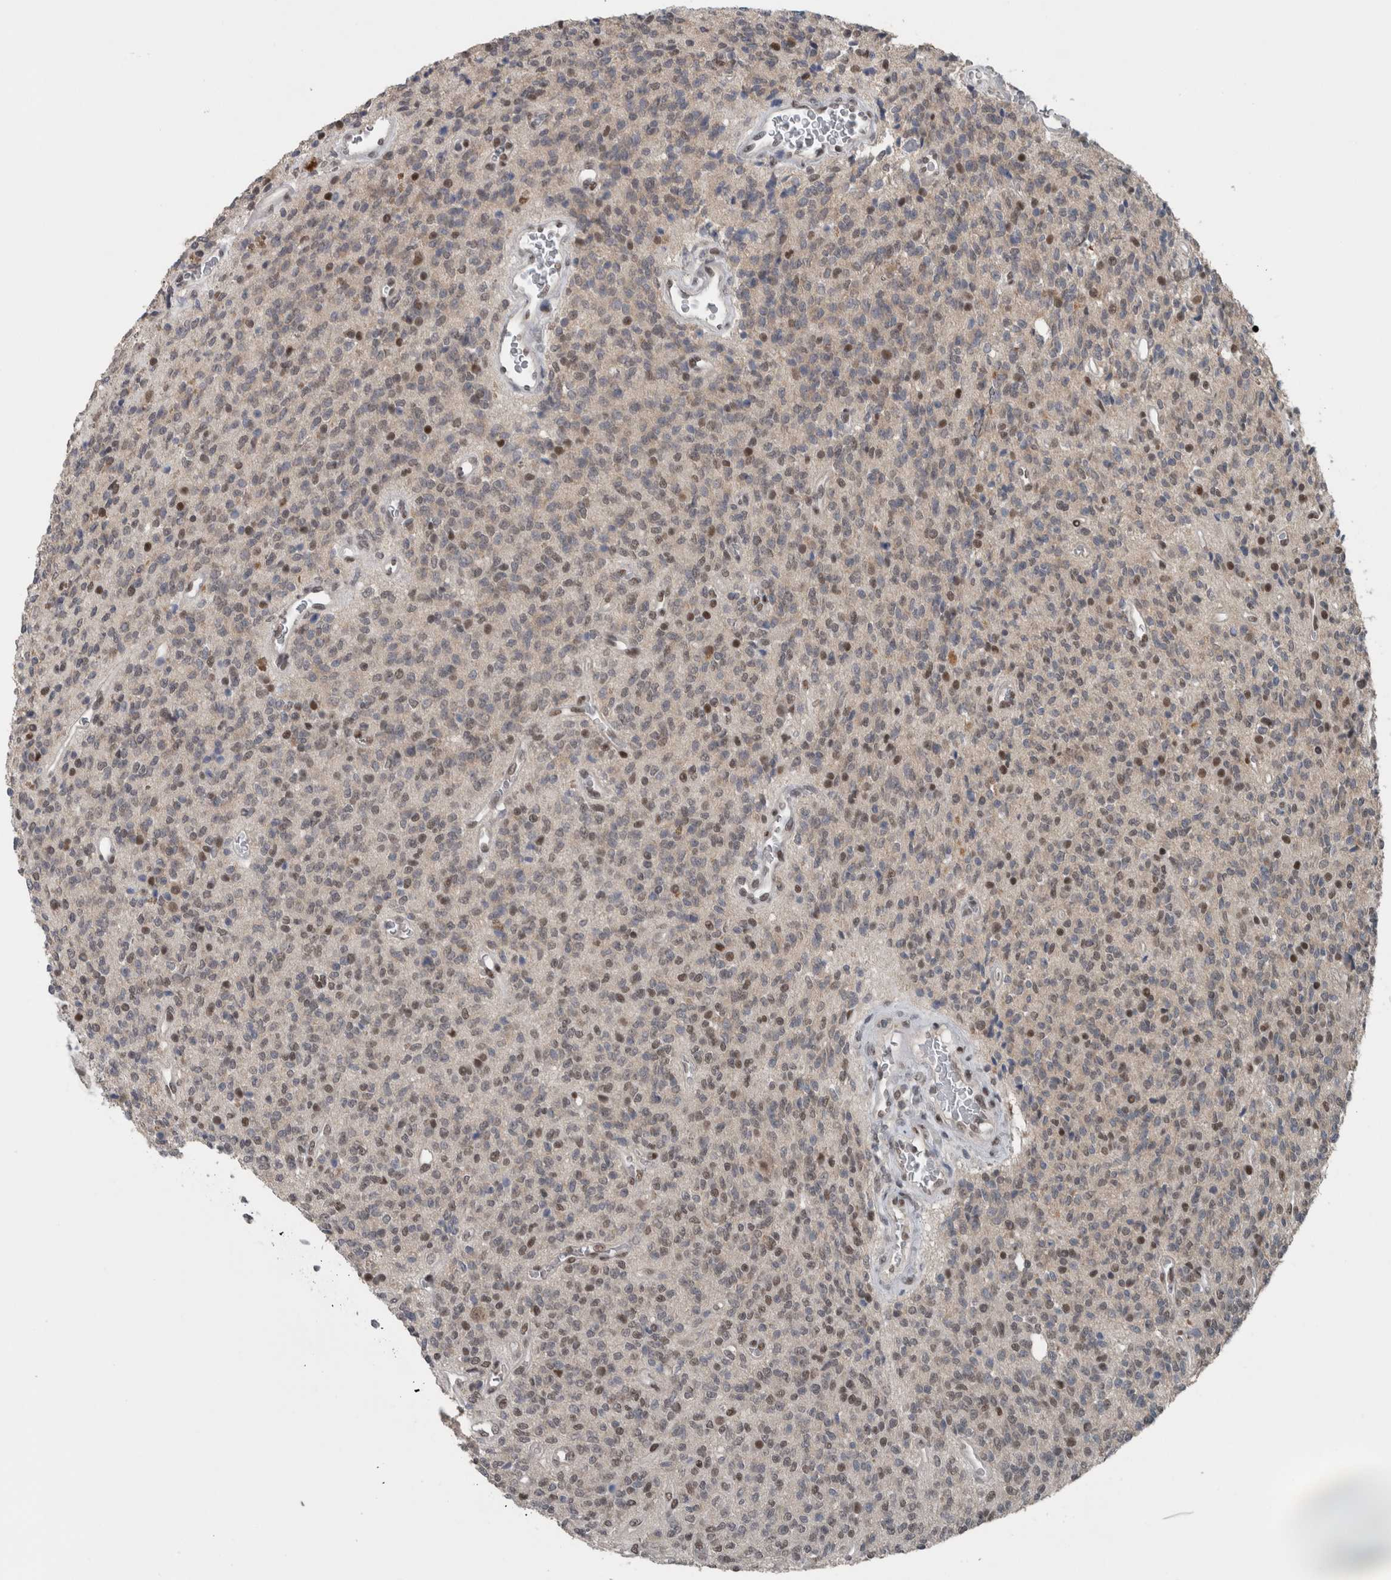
{"staining": {"intensity": "moderate", "quantity": "25%-75%", "location": "nuclear"}, "tissue": "glioma", "cell_type": "Tumor cells", "image_type": "cancer", "snomed": [{"axis": "morphology", "description": "Glioma, malignant, High grade"}, {"axis": "topography", "description": "Brain"}], "caption": "Protein staining by immunohistochemistry (IHC) shows moderate nuclear positivity in approximately 25%-75% of tumor cells in glioma.", "gene": "ZBTB21", "patient": {"sex": "male", "age": 34}}